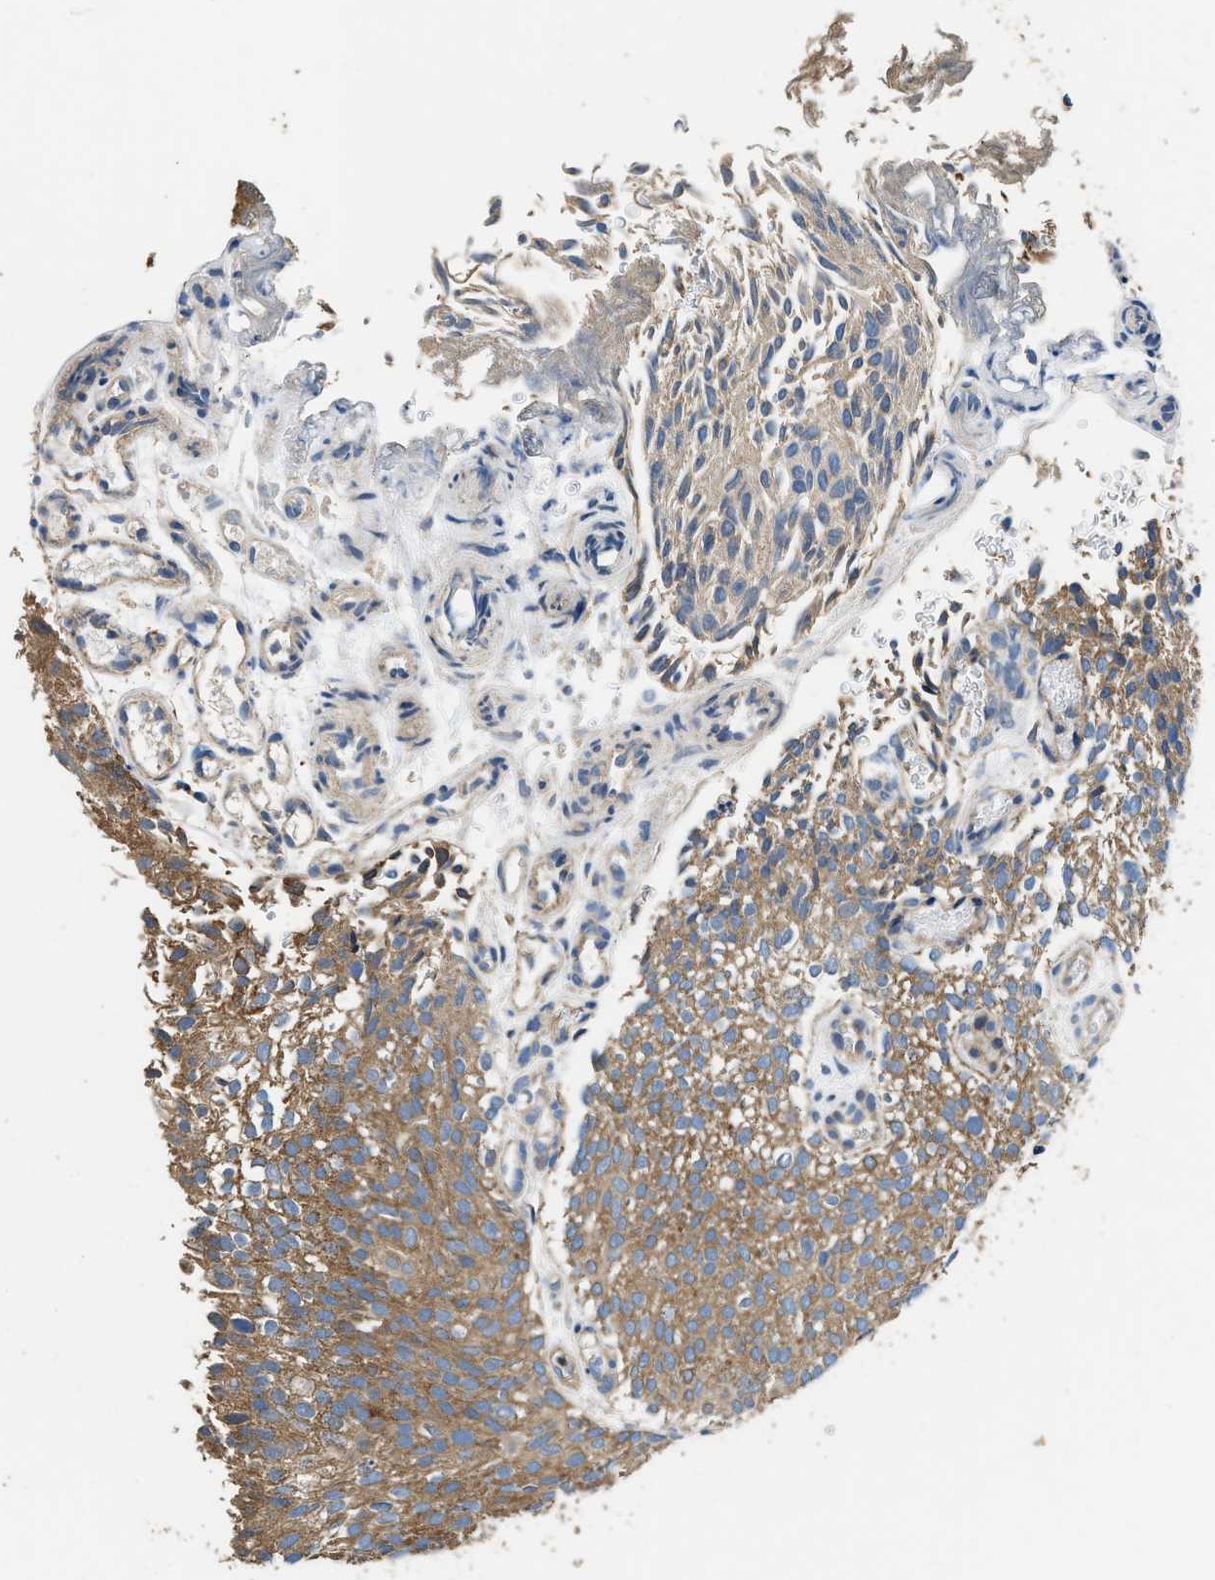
{"staining": {"intensity": "moderate", "quantity": ">75%", "location": "cytoplasmic/membranous"}, "tissue": "urothelial cancer", "cell_type": "Tumor cells", "image_type": "cancer", "snomed": [{"axis": "morphology", "description": "Urothelial carcinoma, Low grade"}, {"axis": "topography", "description": "Urinary bladder"}], "caption": "The immunohistochemical stain labels moderate cytoplasmic/membranous expression in tumor cells of low-grade urothelial carcinoma tissue. The protein of interest is stained brown, and the nuclei are stained in blue (DAB (3,3'-diaminobenzidine) IHC with brightfield microscopy, high magnification).", "gene": "SSH2", "patient": {"sex": "male", "age": 78}}